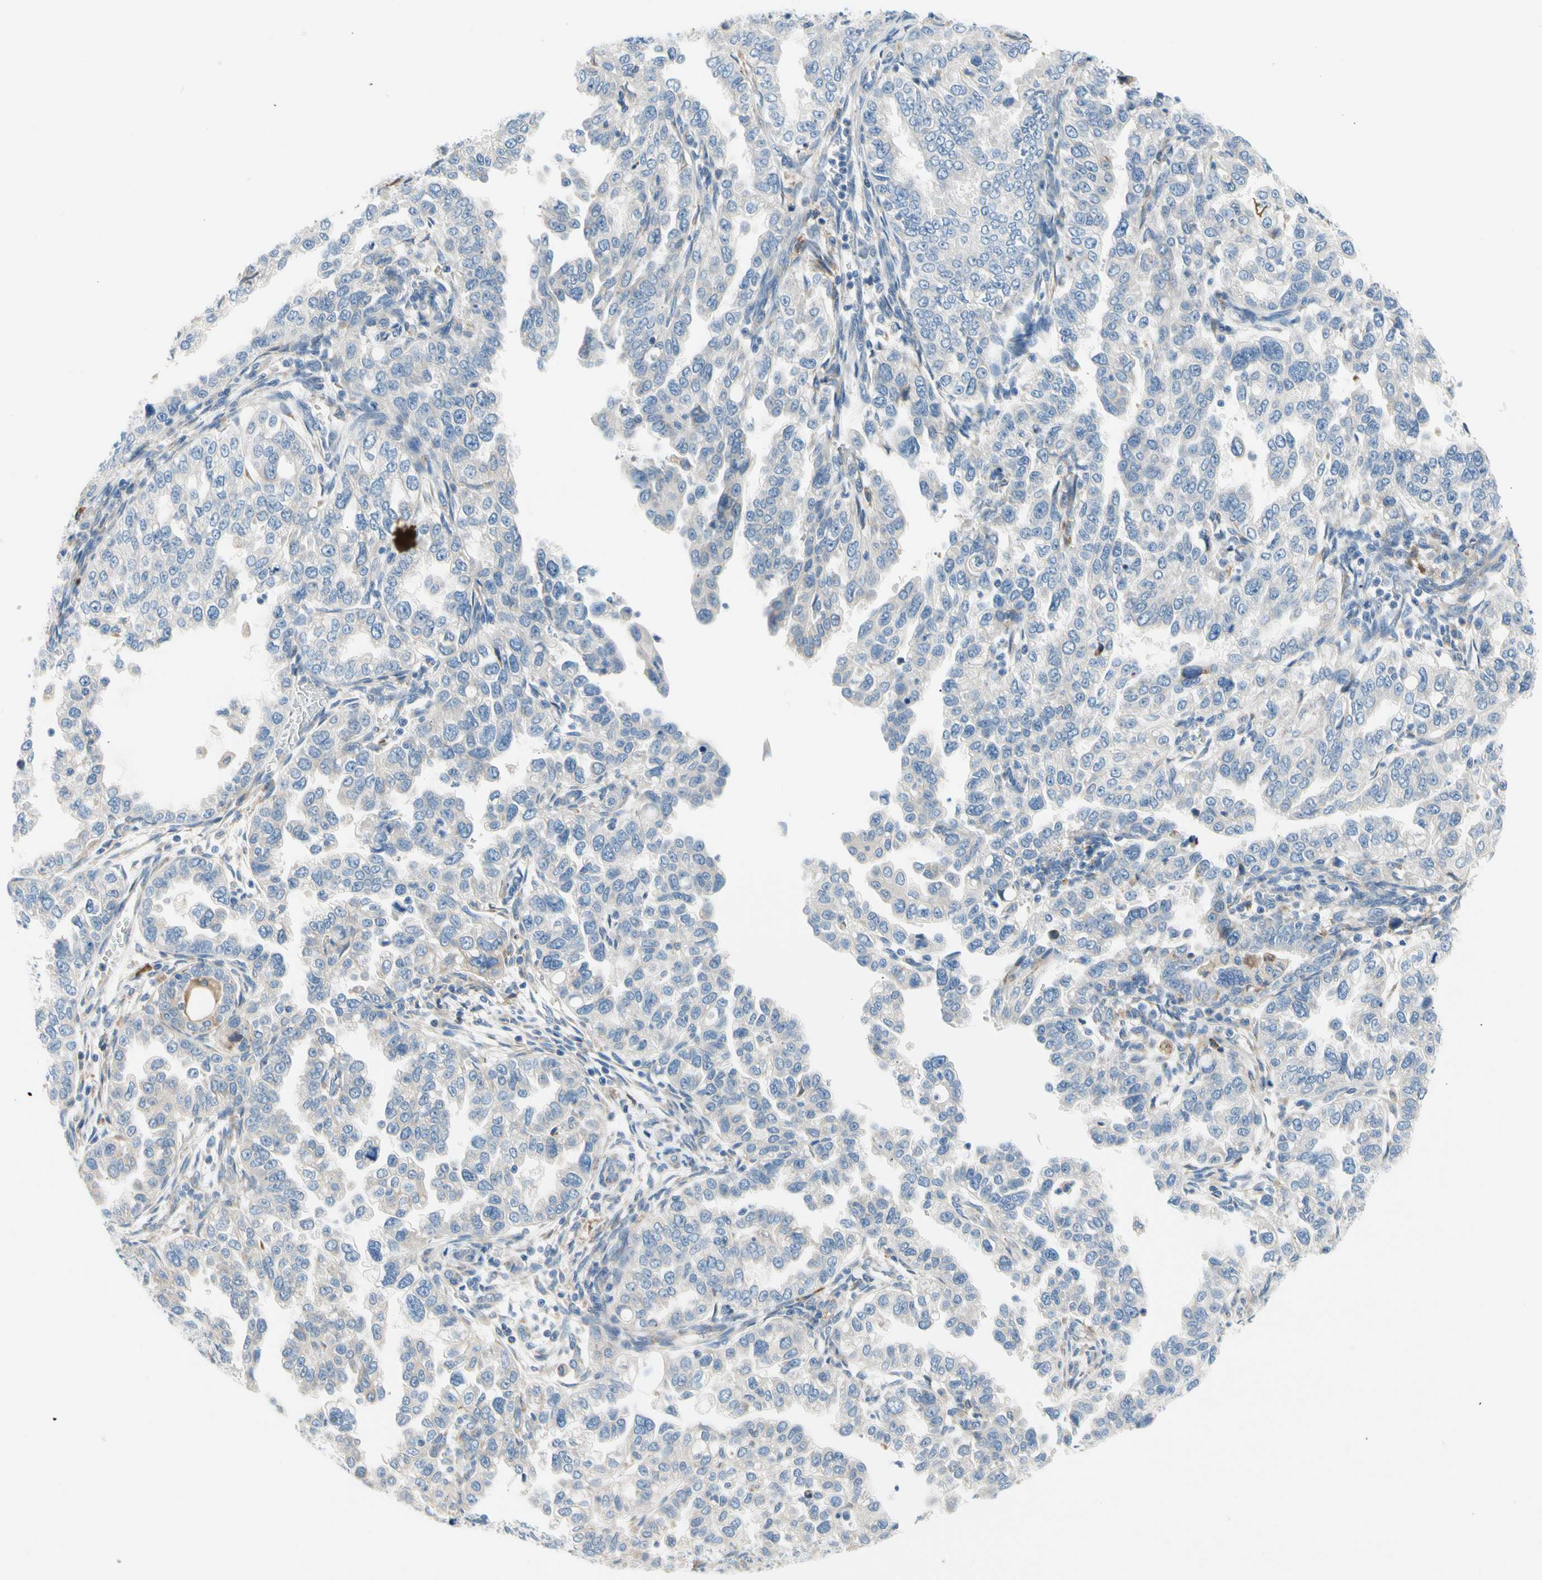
{"staining": {"intensity": "weak", "quantity": "25%-75%", "location": "cytoplasmic/membranous"}, "tissue": "endometrial cancer", "cell_type": "Tumor cells", "image_type": "cancer", "snomed": [{"axis": "morphology", "description": "Adenocarcinoma, NOS"}, {"axis": "topography", "description": "Endometrium"}], "caption": "High-power microscopy captured an IHC image of endometrial adenocarcinoma, revealing weak cytoplasmic/membranous positivity in about 25%-75% of tumor cells.", "gene": "STXBP1", "patient": {"sex": "female", "age": 85}}